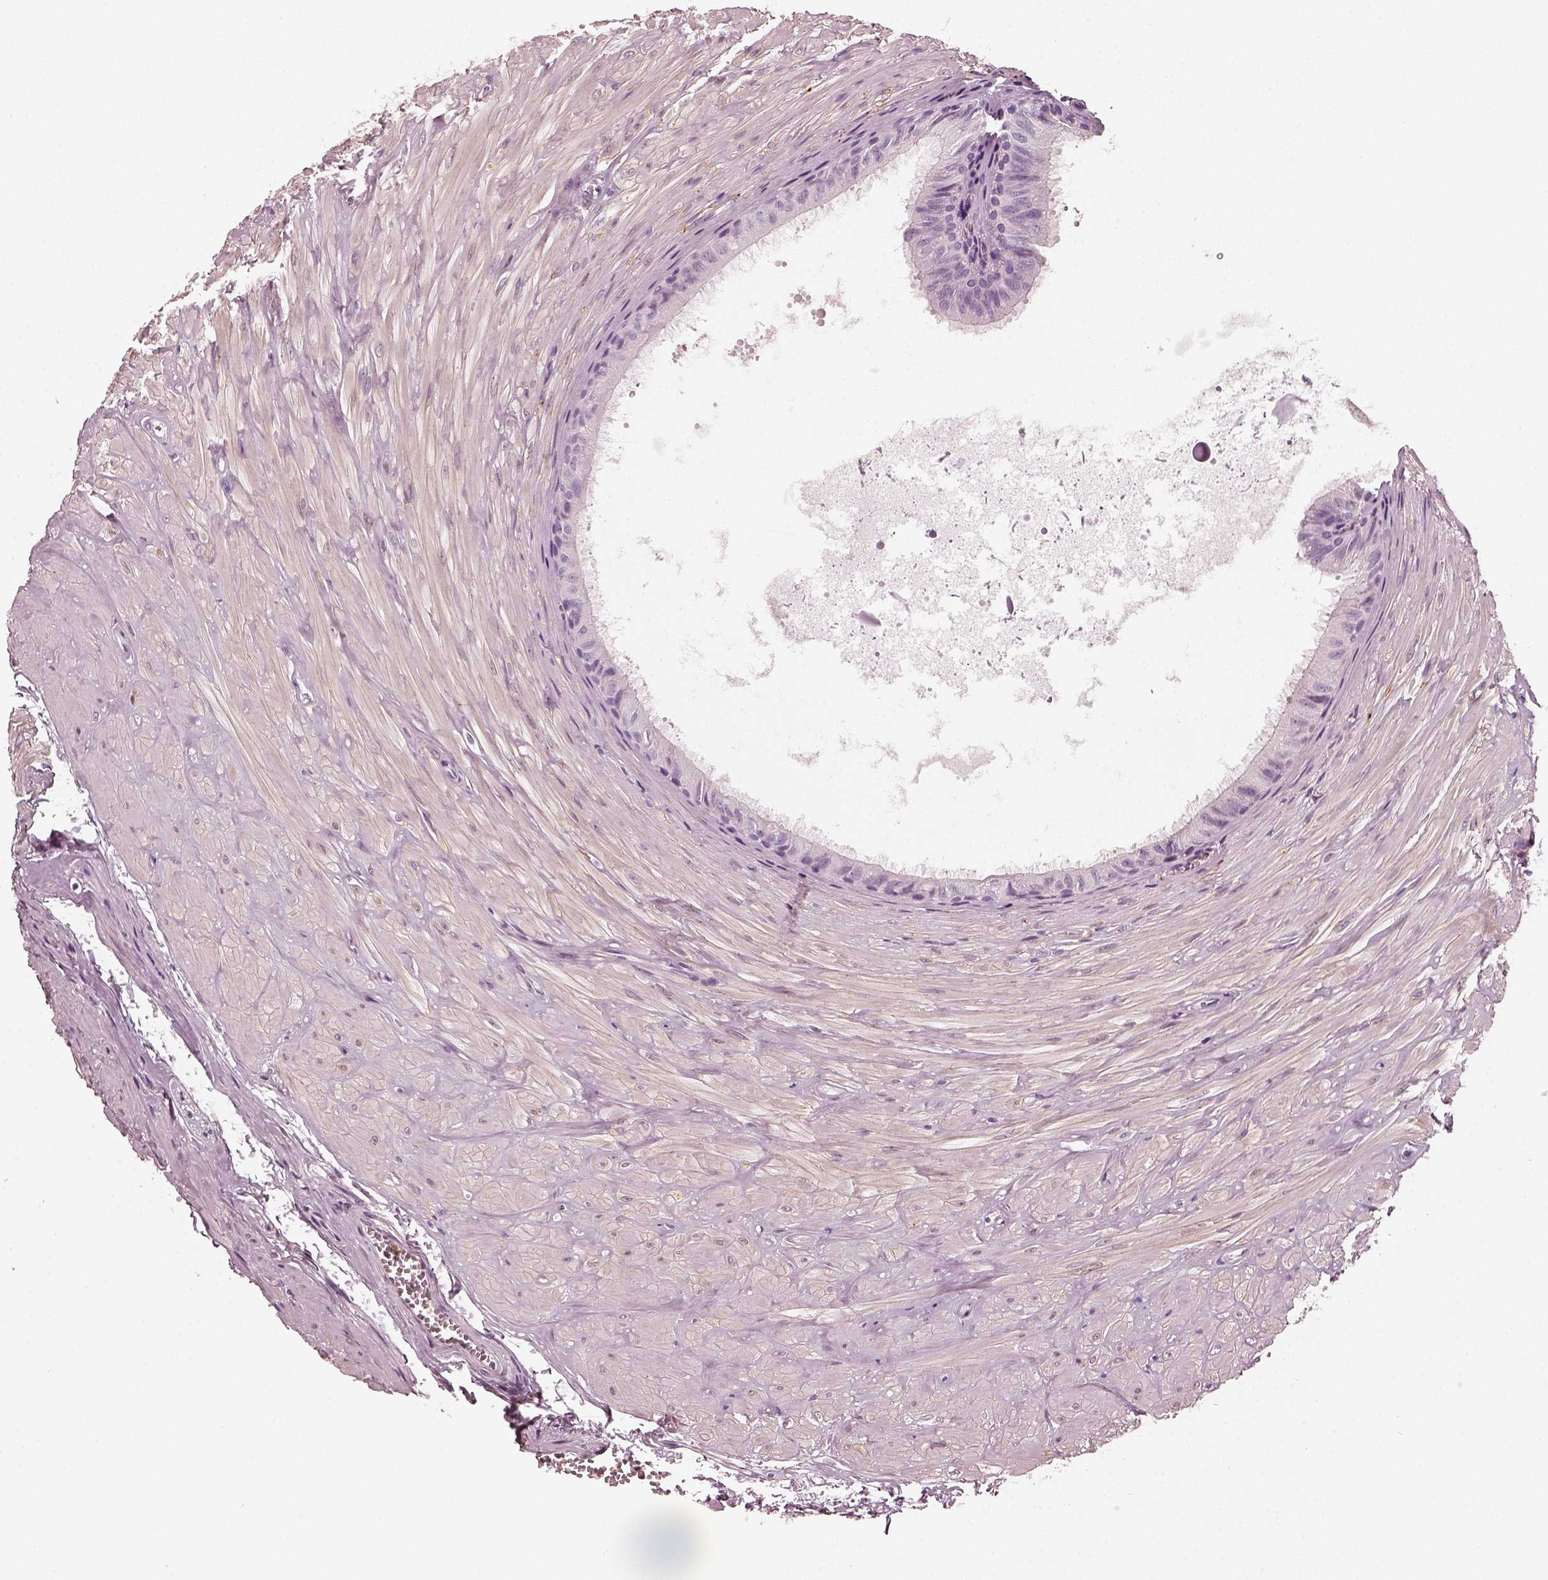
{"staining": {"intensity": "negative", "quantity": "none", "location": "none"}, "tissue": "epididymis", "cell_type": "Glandular cells", "image_type": "normal", "snomed": [{"axis": "morphology", "description": "Normal tissue, NOS"}, {"axis": "topography", "description": "Epididymis"}], "caption": "IHC micrograph of normal epididymis stained for a protein (brown), which shows no staining in glandular cells.", "gene": "RS1", "patient": {"sex": "male", "age": 37}}